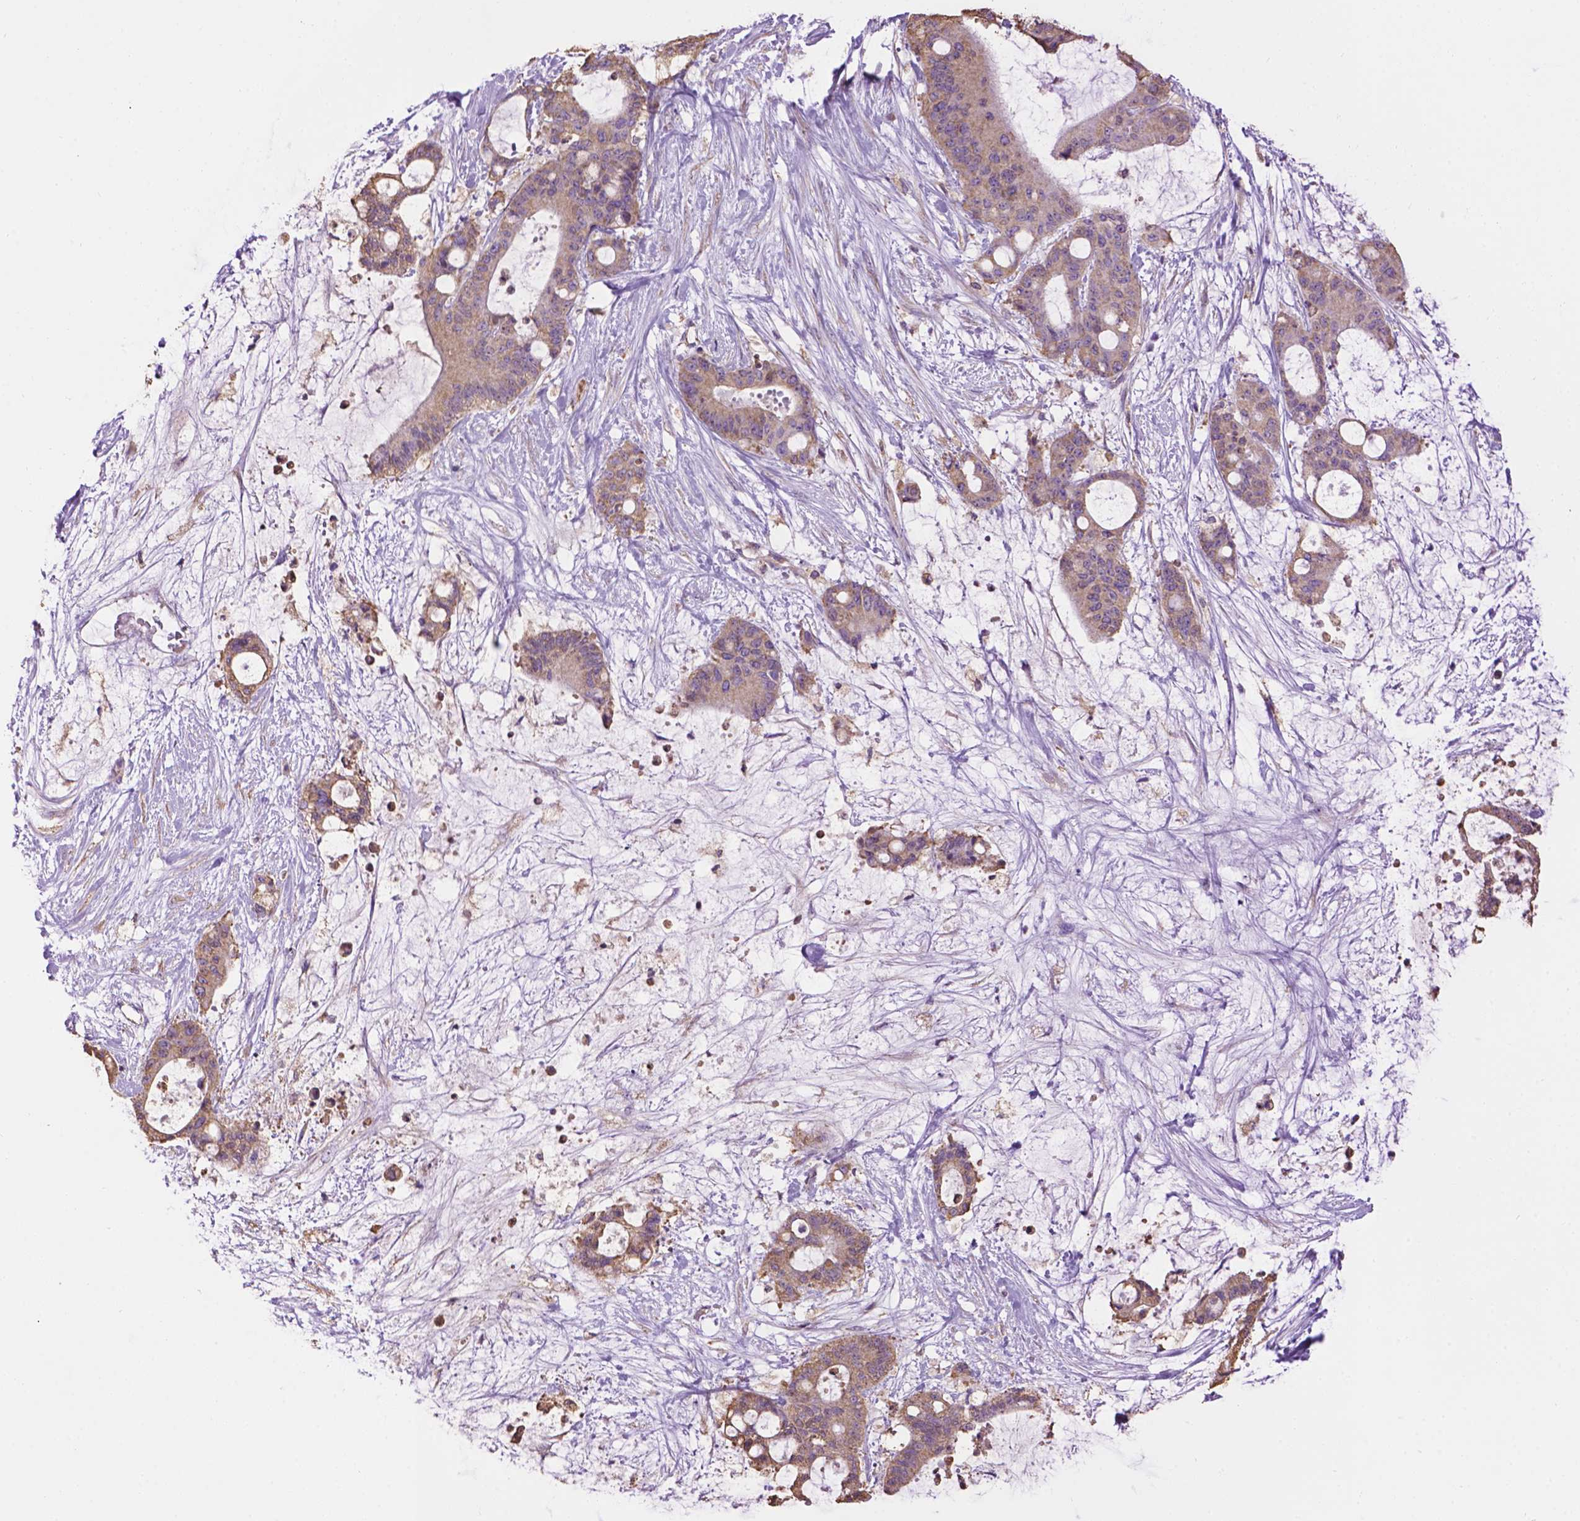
{"staining": {"intensity": "weak", "quantity": "25%-75%", "location": "cytoplasmic/membranous"}, "tissue": "liver cancer", "cell_type": "Tumor cells", "image_type": "cancer", "snomed": [{"axis": "morphology", "description": "Normal tissue, NOS"}, {"axis": "morphology", "description": "Cholangiocarcinoma"}, {"axis": "topography", "description": "Liver"}, {"axis": "topography", "description": "Peripheral nerve tissue"}], "caption": "A brown stain shows weak cytoplasmic/membranous expression of a protein in liver cancer (cholangiocarcinoma) tumor cells.", "gene": "PPP2R5E", "patient": {"sex": "female", "age": 73}}